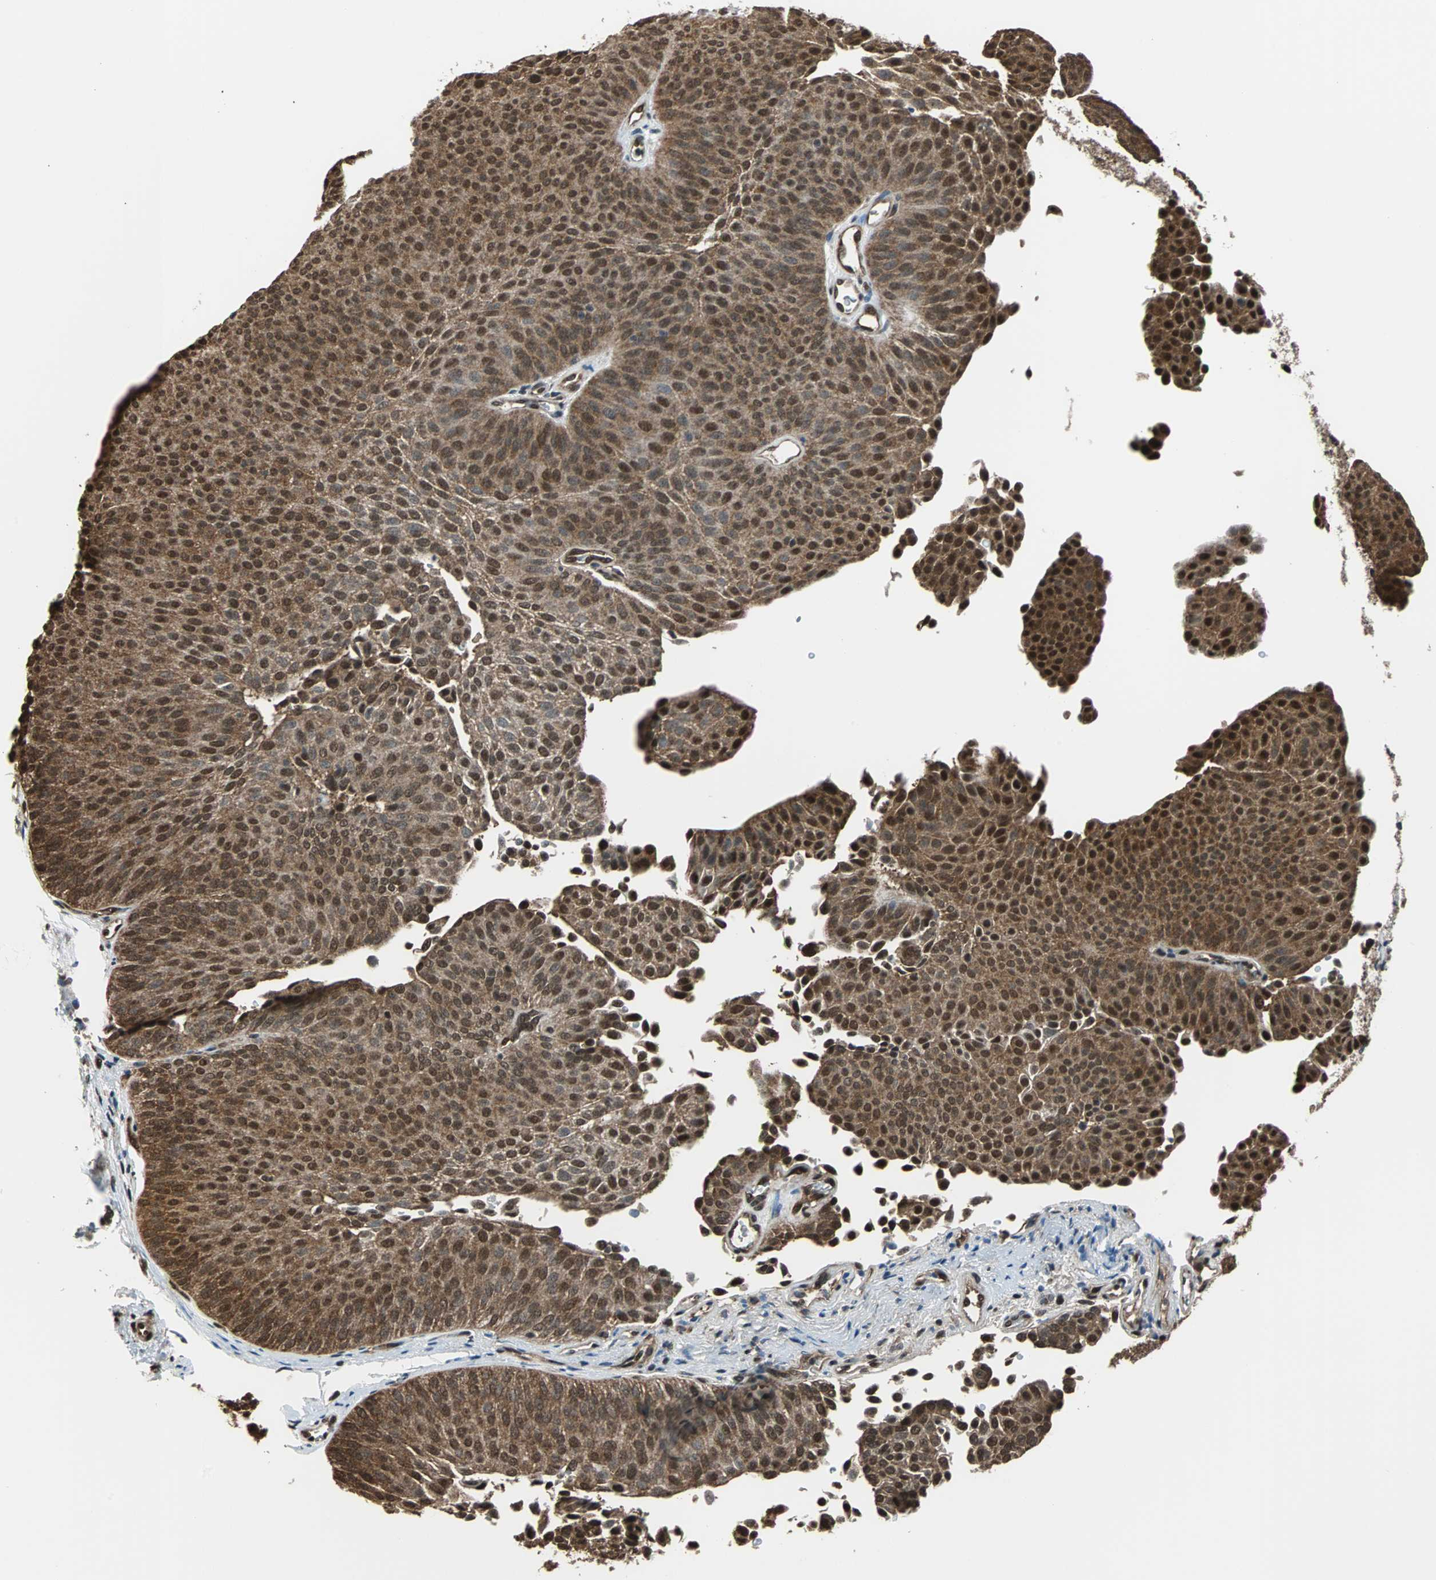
{"staining": {"intensity": "strong", "quantity": ">75%", "location": "cytoplasmic/membranous,nuclear"}, "tissue": "urothelial cancer", "cell_type": "Tumor cells", "image_type": "cancer", "snomed": [{"axis": "morphology", "description": "Urothelial carcinoma, Low grade"}, {"axis": "topography", "description": "Urinary bladder"}], "caption": "Human low-grade urothelial carcinoma stained with a protein marker displays strong staining in tumor cells.", "gene": "VCP", "patient": {"sex": "female", "age": 60}}